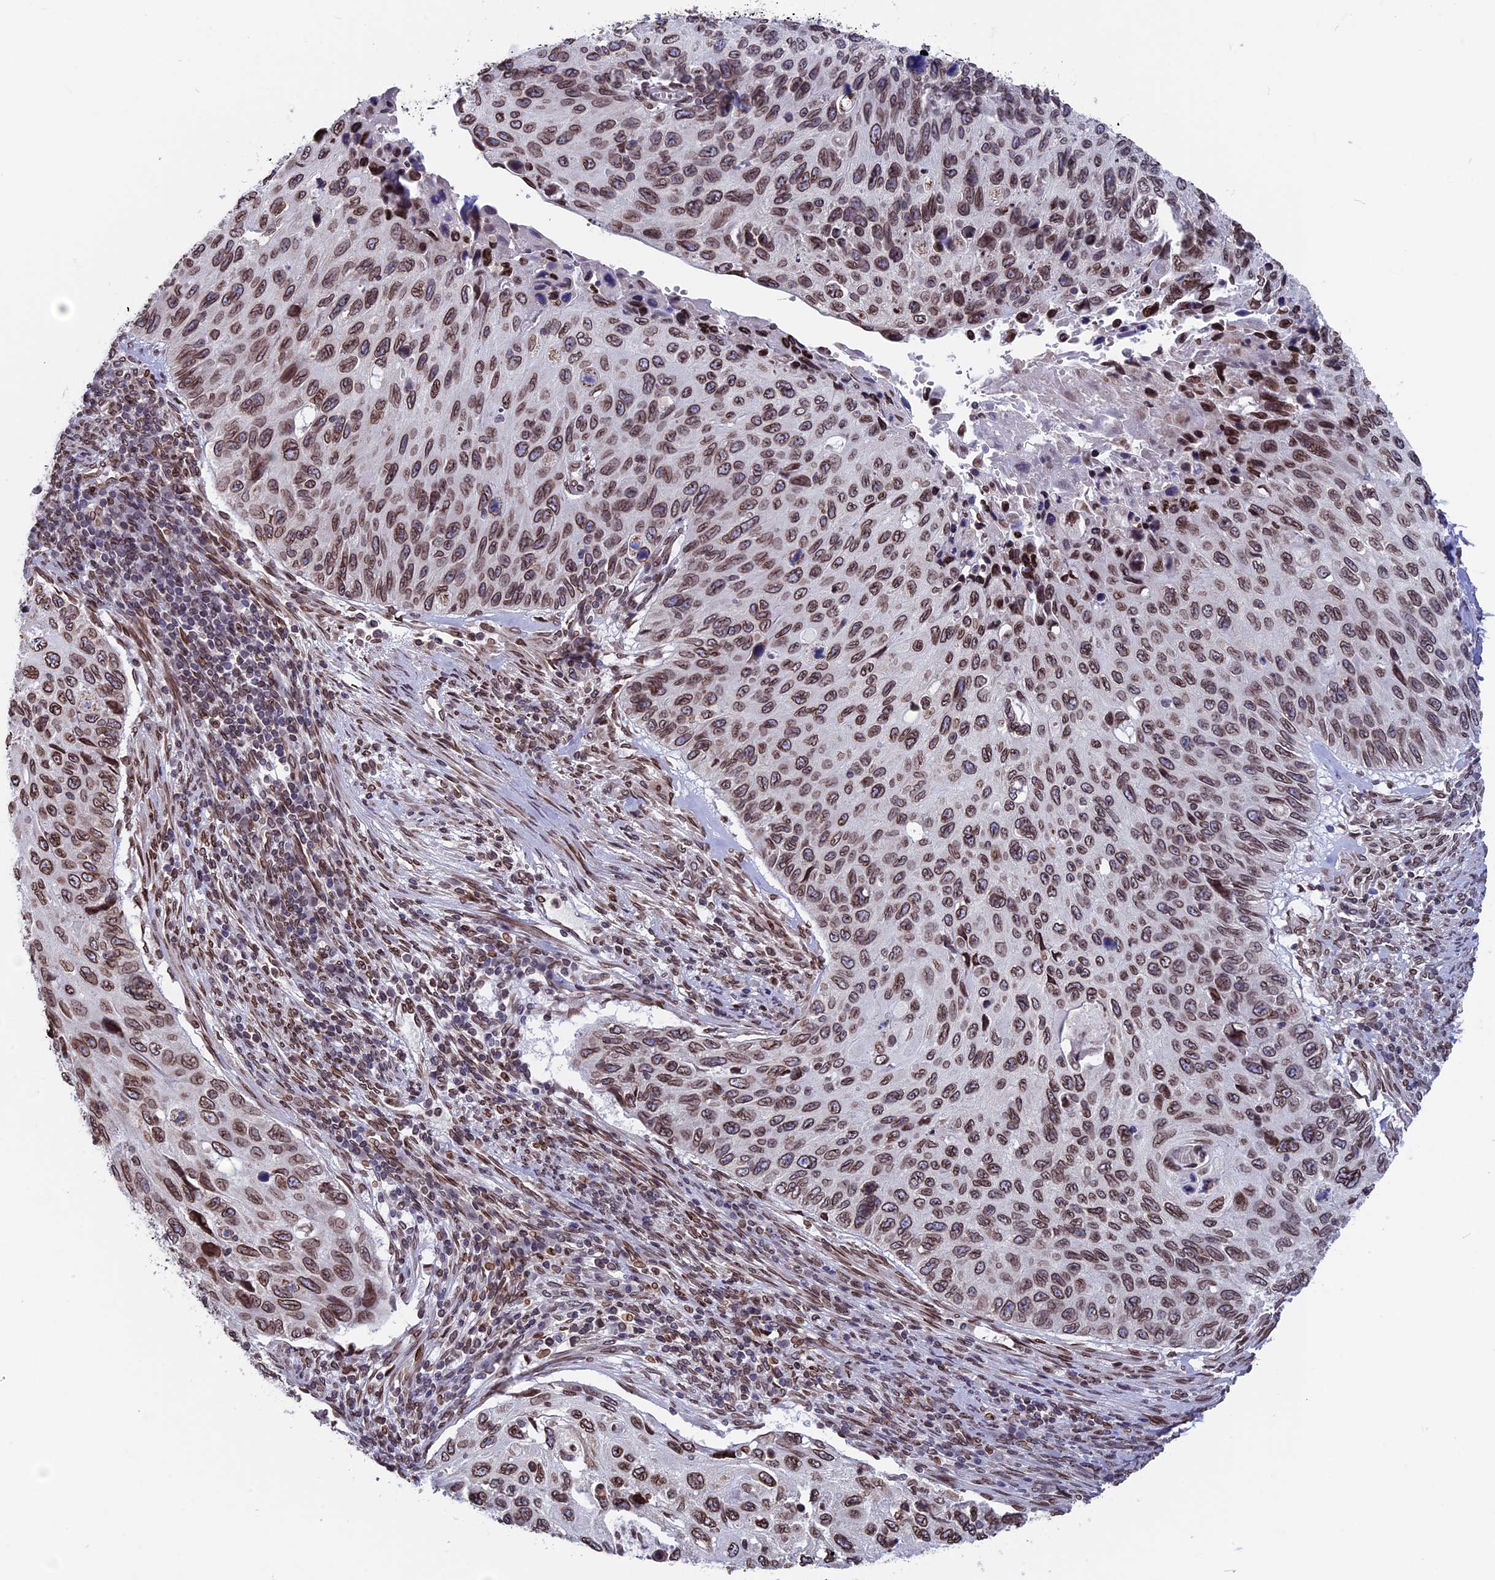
{"staining": {"intensity": "moderate", "quantity": ">75%", "location": "cytoplasmic/membranous,nuclear"}, "tissue": "cervical cancer", "cell_type": "Tumor cells", "image_type": "cancer", "snomed": [{"axis": "morphology", "description": "Squamous cell carcinoma, NOS"}, {"axis": "topography", "description": "Cervix"}], "caption": "Squamous cell carcinoma (cervical) stained for a protein demonstrates moderate cytoplasmic/membranous and nuclear positivity in tumor cells.", "gene": "PTCHD4", "patient": {"sex": "female", "age": 70}}